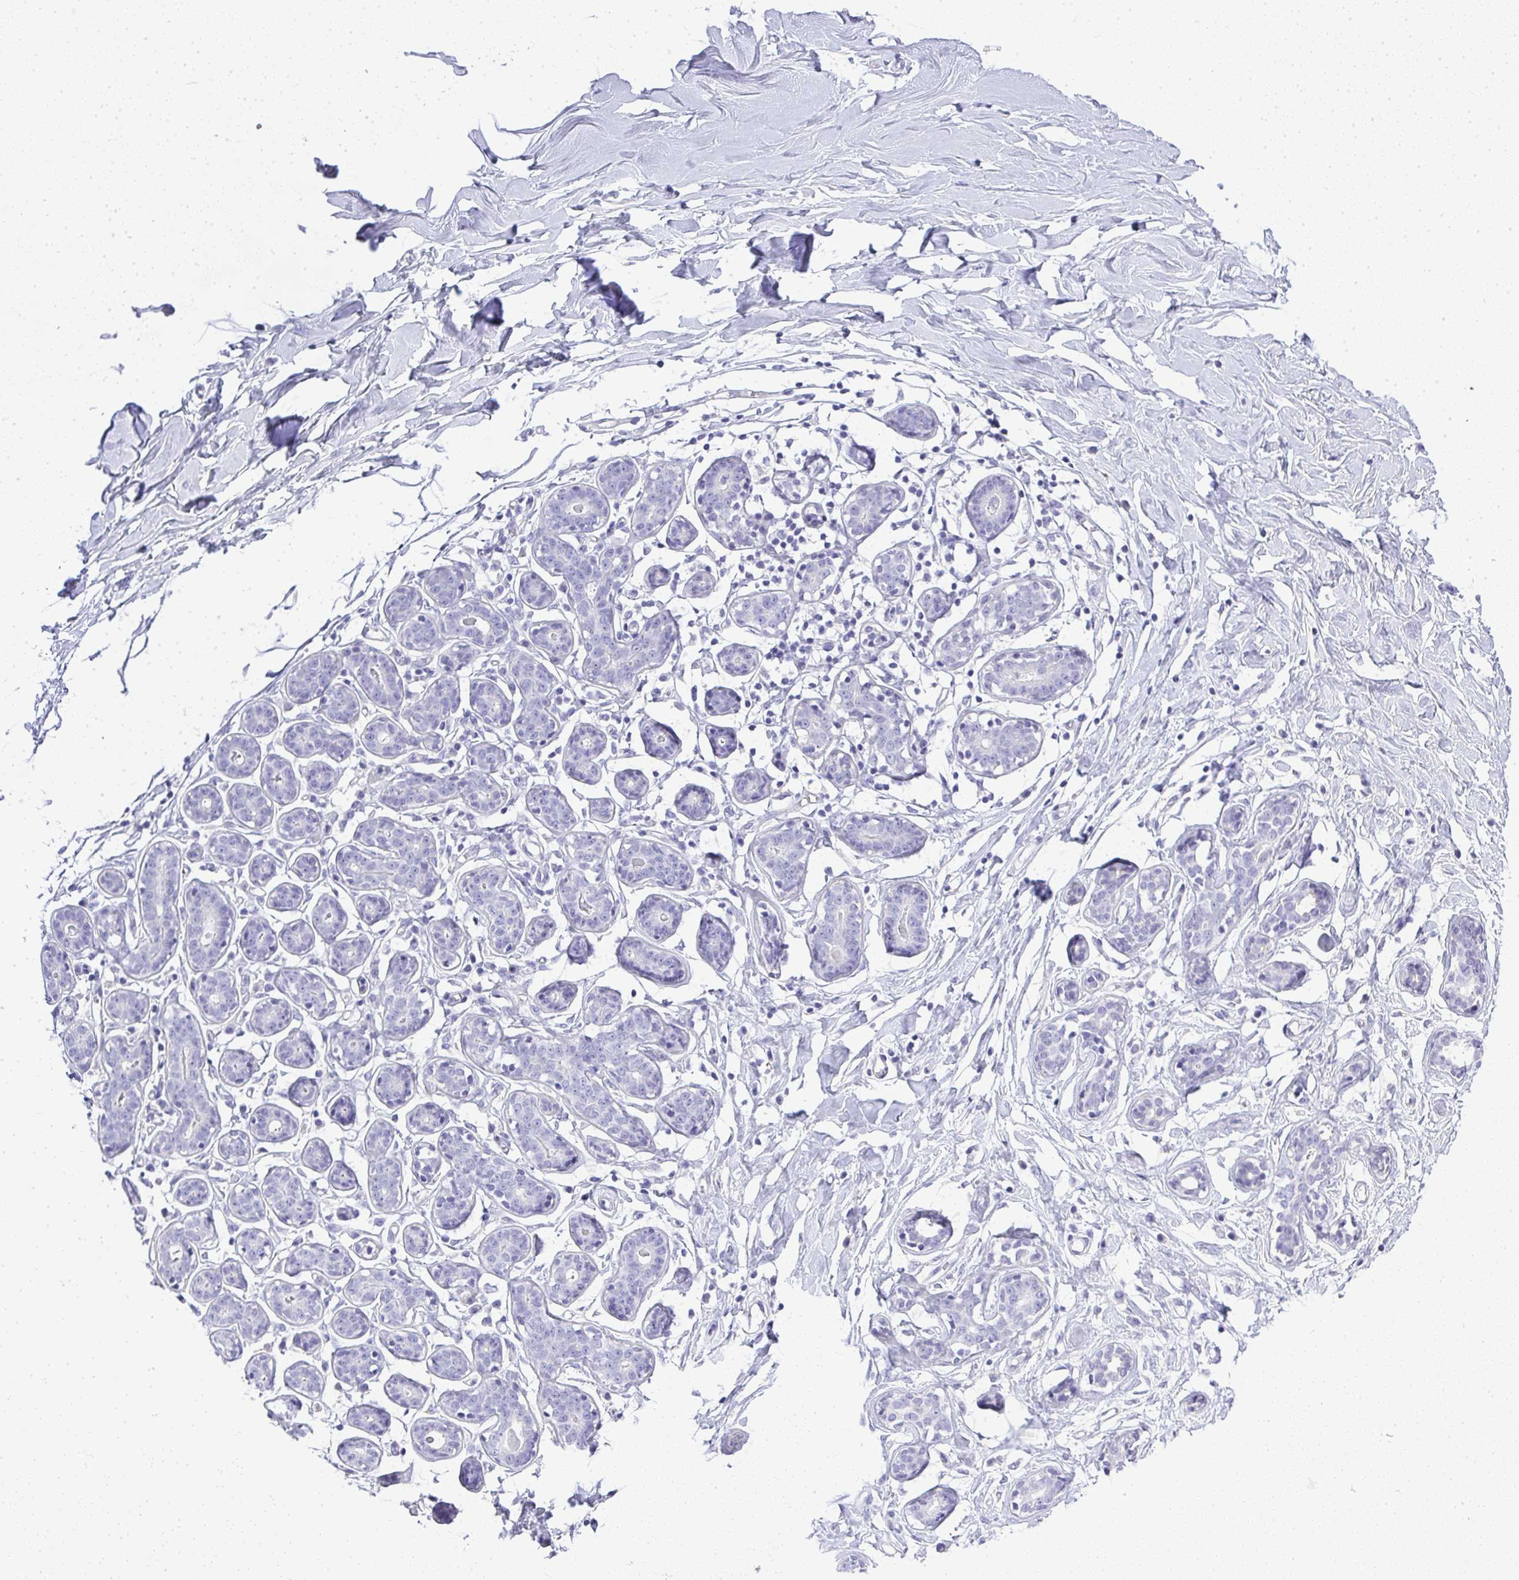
{"staining": {"intensity": "negative", "quantity": "none", "location": "none"}, "tissue": "breast", "cell_type": "Adipocytes", "image_type": "normal", "snomed": [{"axis": "morphology", "description": "Normal tissue, NOS"}, {"axis": "topography", "description": "Breast"}], "caption": "Adipocytes show no significant expression in benign breast.", "gene": "PLPPR3", "patient": {"sex": "female", "age": 27}}